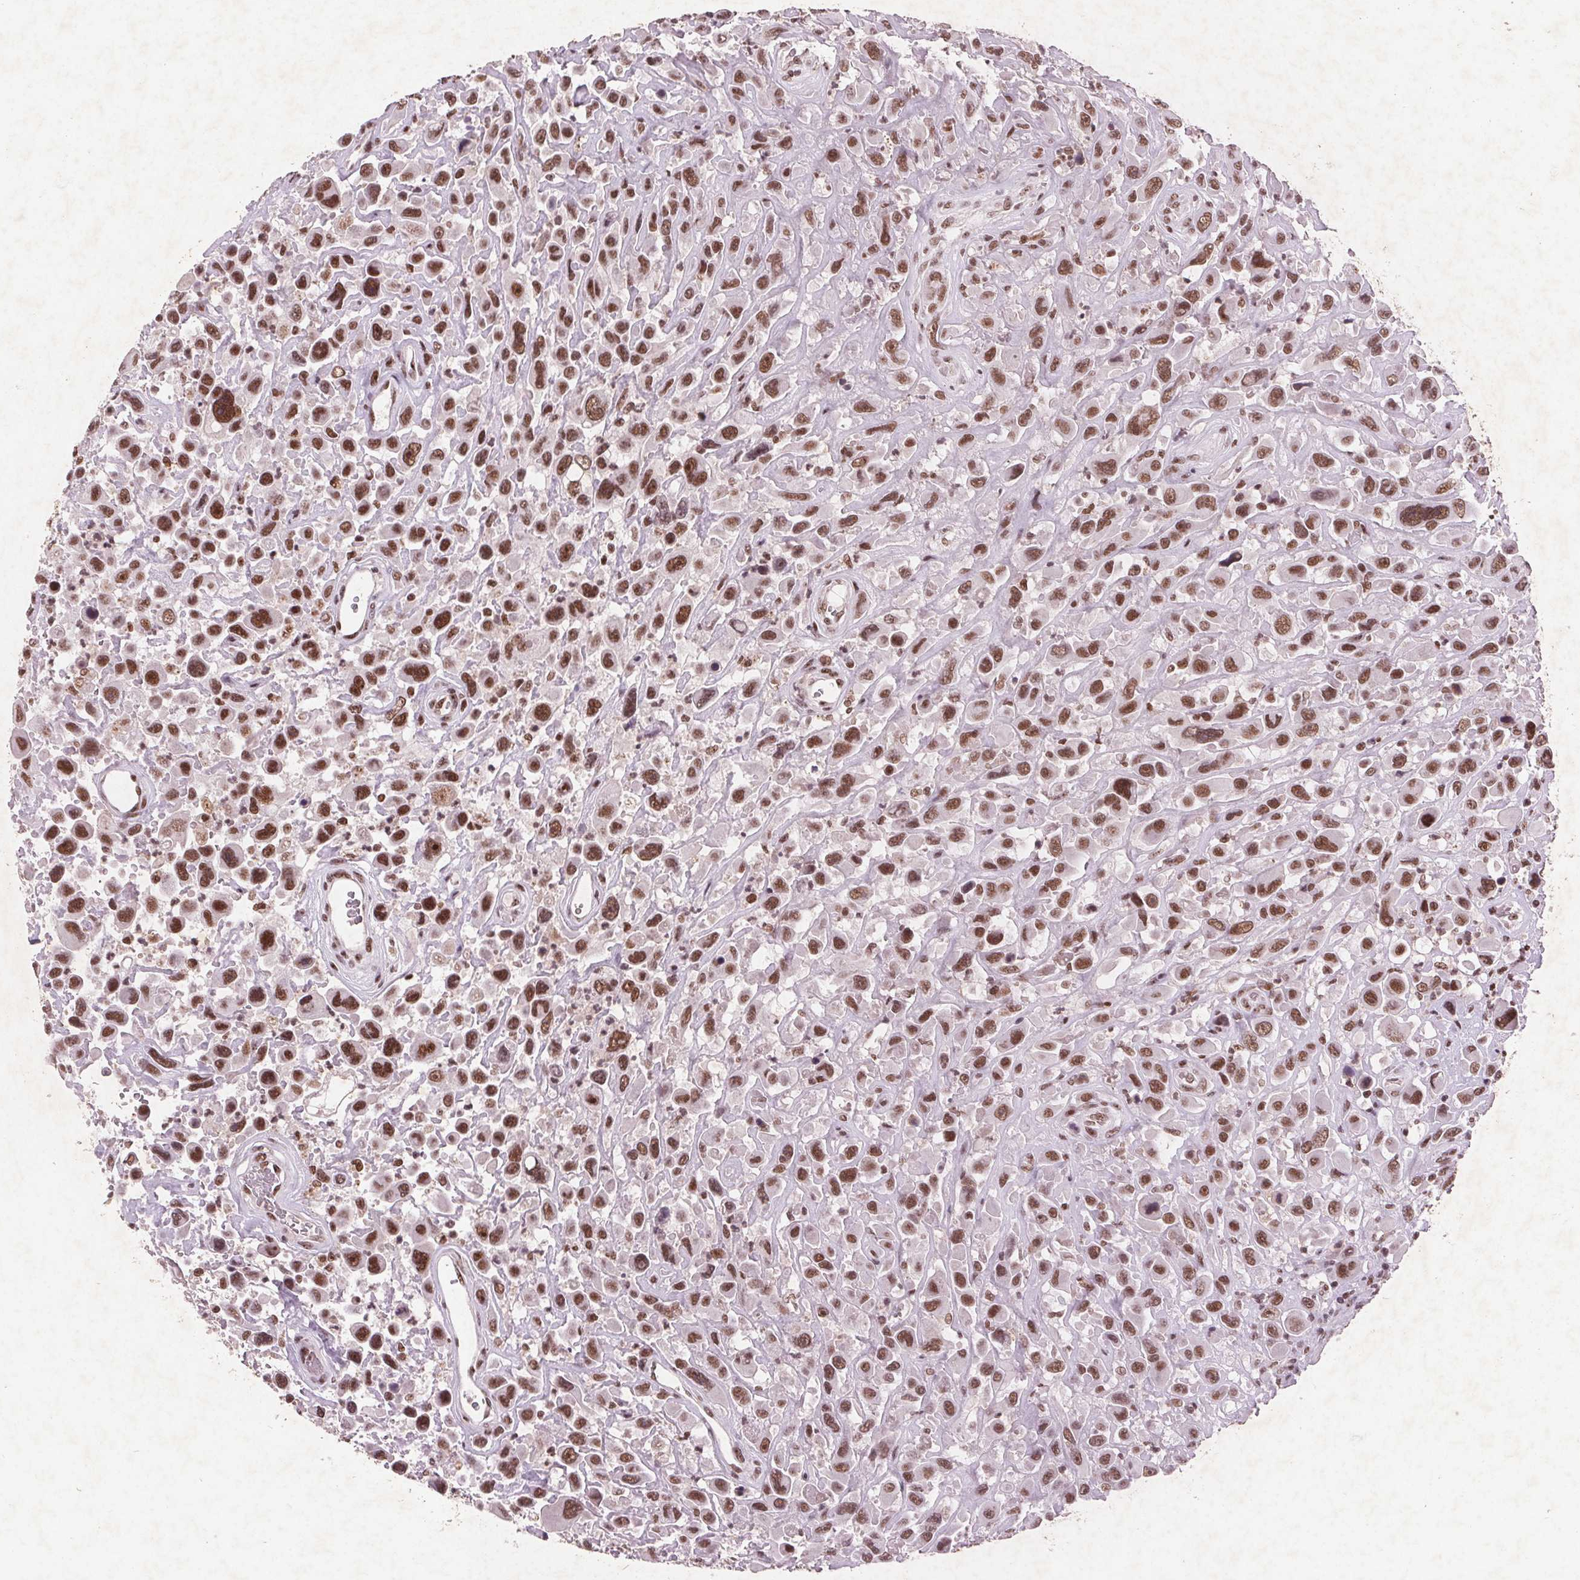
{"staining": {"intensity": "moderate", "quantity": ">75%", "location": "cytoplasmic/membranous,nuclear"}, "tissue": "urothelial cancer", "cell_type": "Tumor cells", "image_type": "cancer", "snomed": [{"axis": "morphology", "description": "Urothelial carcinoma, High grade"}, {"axis": "topography", "description": "Urinary bladder"}], "caption": "Urothelial carcinoma (high-grade) stained with a protein marker reveals moderate staining in tumor cells.", "gene": "RPS6KA2", "patient": {"sex": "male", "age": 53}}